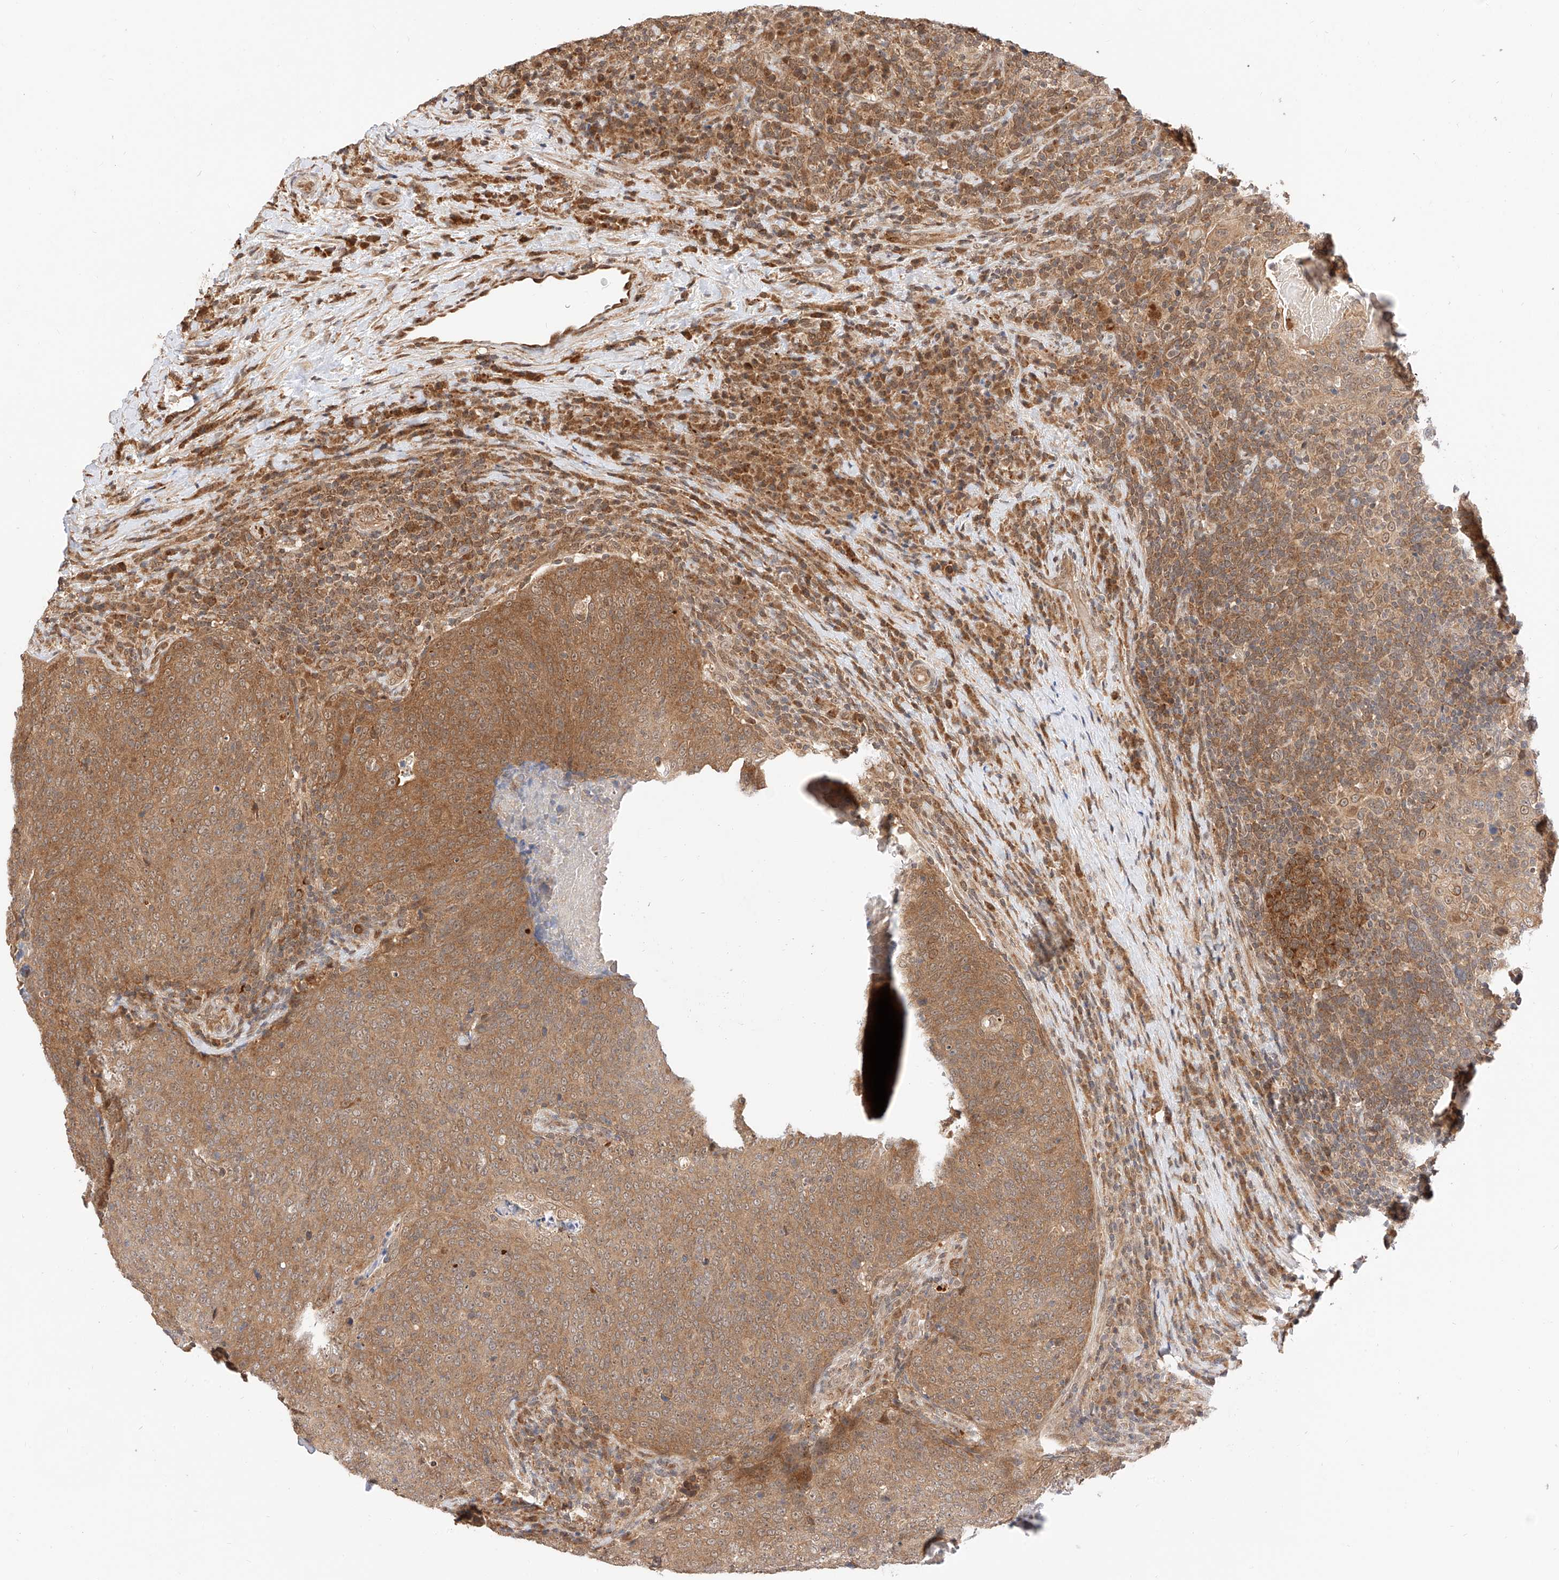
{"staining": {"intensity": "moderate", "quantity": ">75%", "location": "cytoplasmic/membranous,nuclear"}, "tissue": "head and neck cancer", "cell_type": "Tumor cells", "image_type": "cancer", "snomed": [{"axis": "morphology", "description": "Squamous cell carcinoma, NOS"}, {"axis": "morphology", "description": "Squamous cell carcinoma, metastatic, NOS"}, {"axis": "topography", "description": "Lymph node"}, {"axis": "topography", "description": "Head-Neck"}], "caption": "Brown immunohistochemical staining in head and neck cancer shows moderate cytoplasmic/membranous and nuclear positivity in about >75% of tumor cells.", "gene": "EIF4H", "patient": {"sex": "male", "age": 62}}